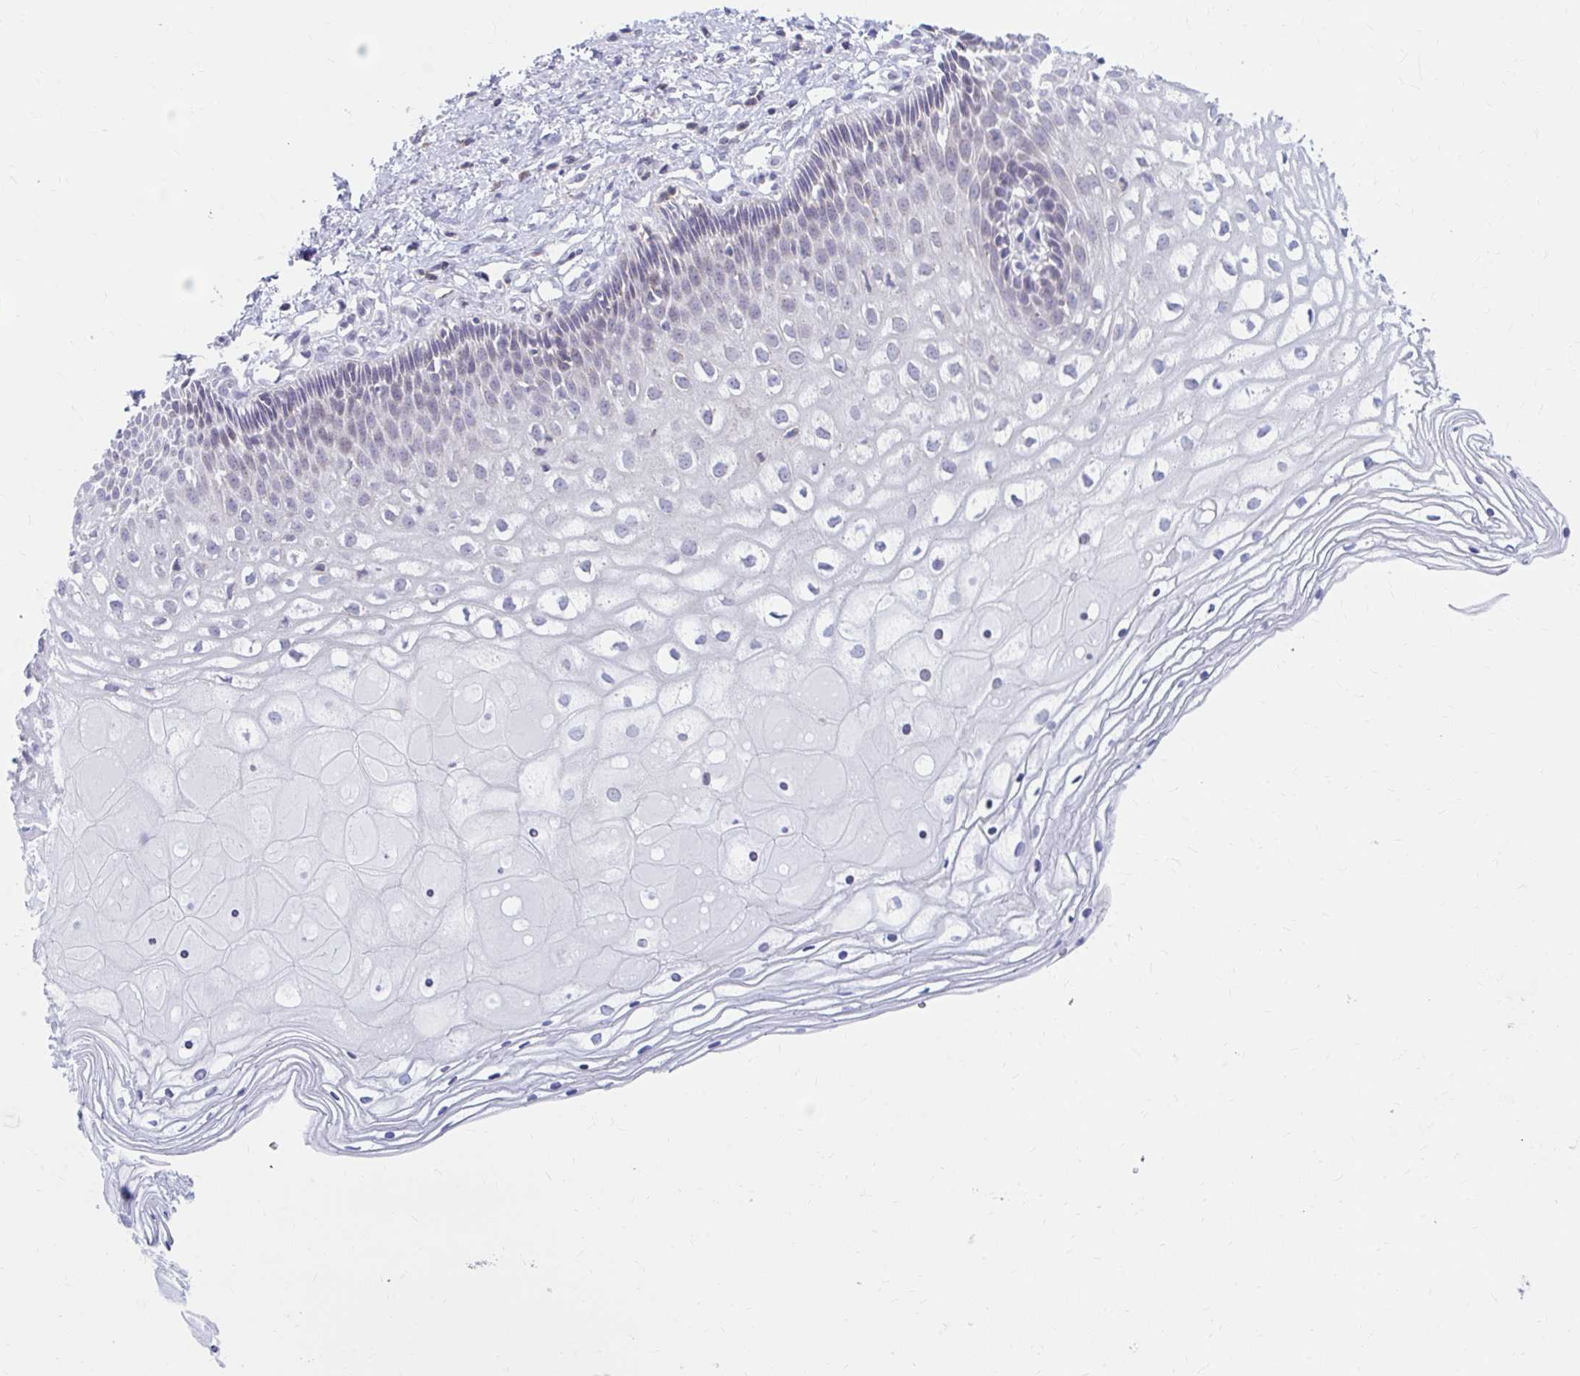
{"staining": {"intensity": "negative", "quantity": "none", "location": "none"}, "tissue": "cervix", "cell_type": "Glandular cells", "image_type": "normal", "snomed": [{"axis": "morphology", "description": "Normal tissue, NOS"}, {"axis": "topography", "description": "Cervix"}], "caption": "Glandular cells show no significant protein staining in normal cervix. (DAB (3,3'-diaminobenzidine) IHC, high magnification).", "gene": "RADIL", "patient": {"sex": "female", "age": 36}}